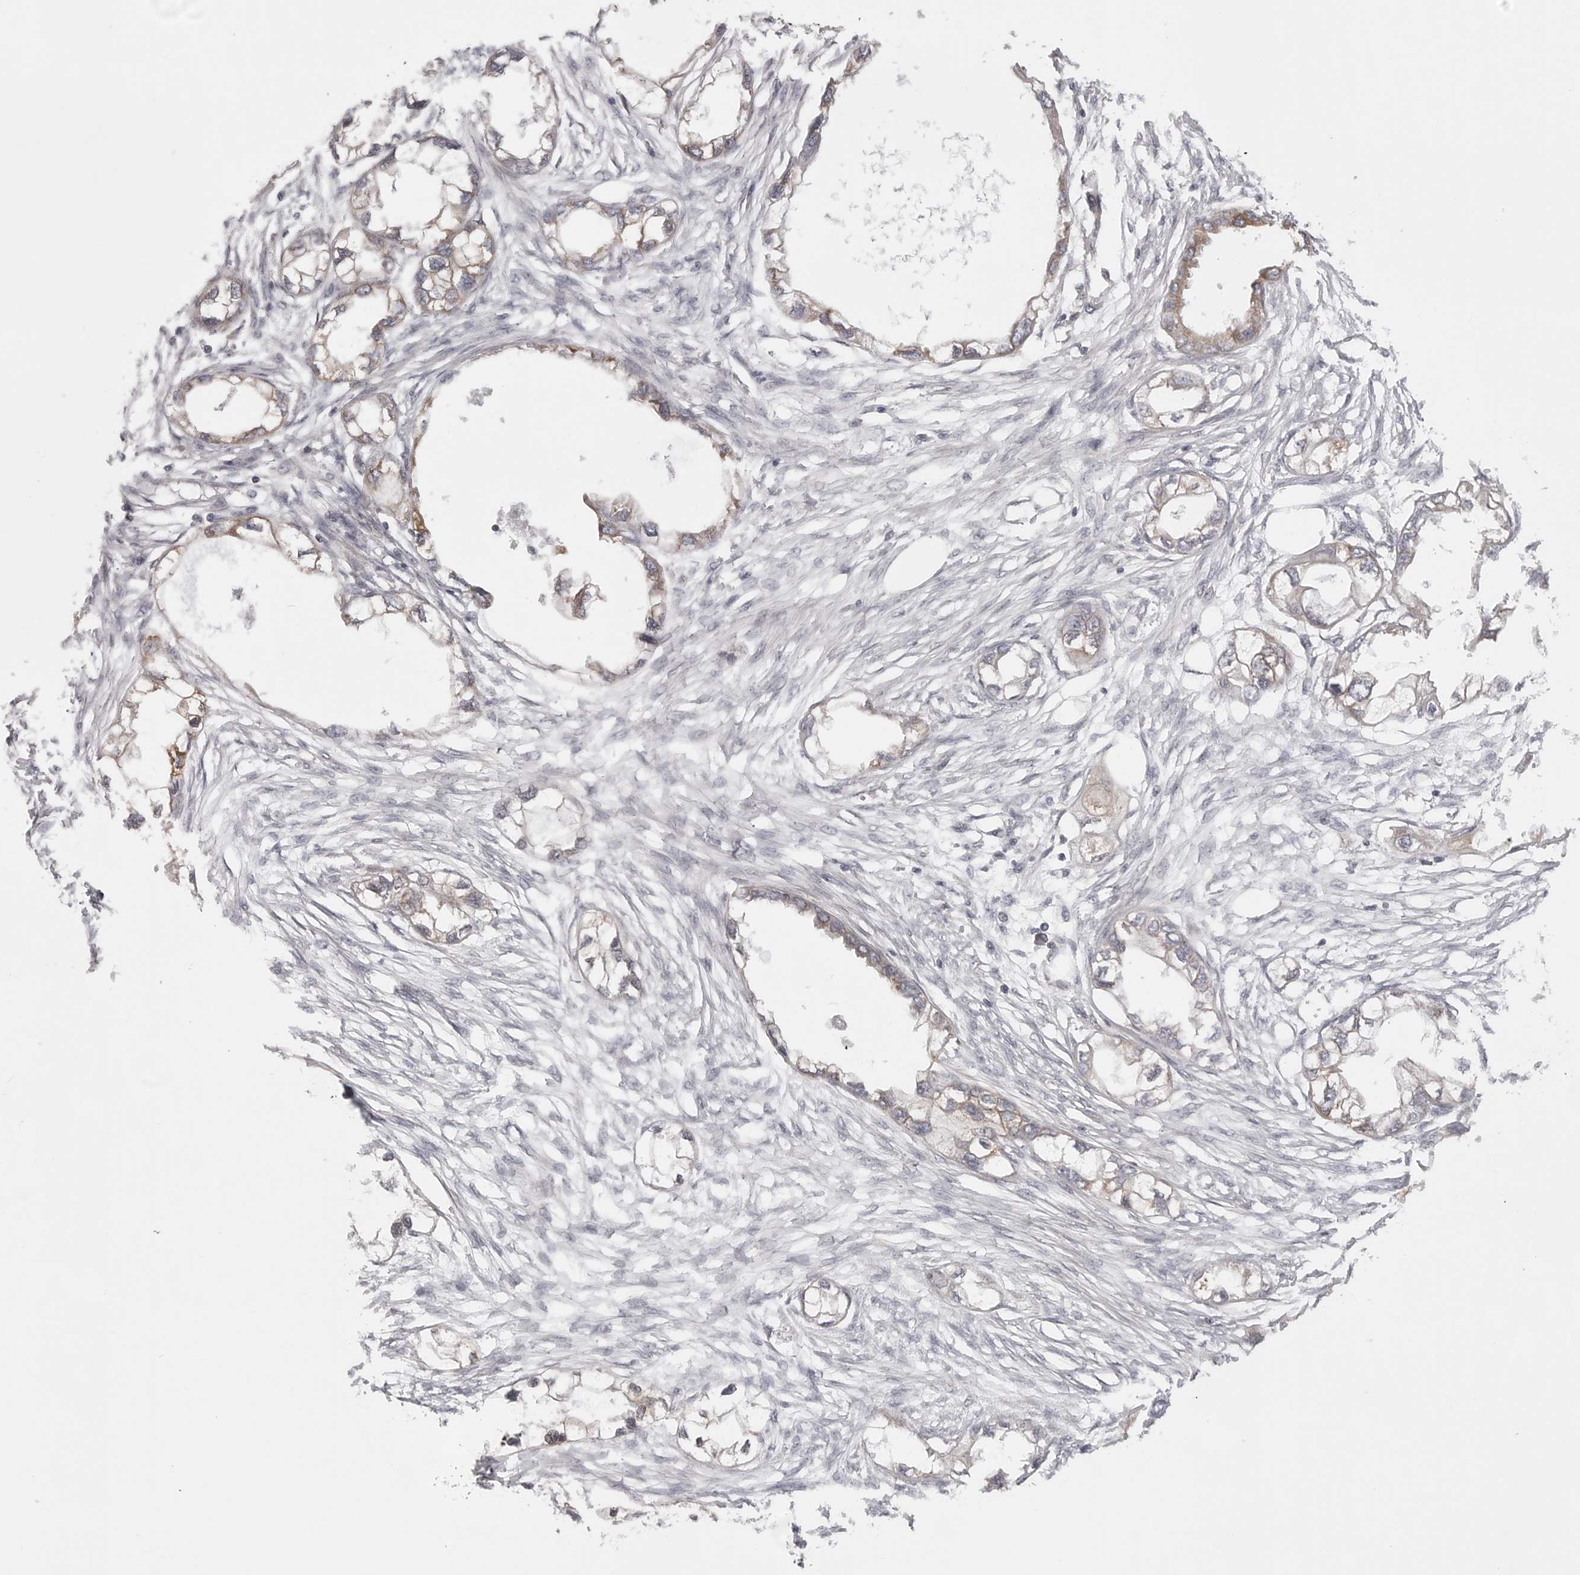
{"staining": {"intensity": "weak", "quantity": "25%-75%", "location": "cytoplasmic/membranous"}, "tissue": "endometrial cancer", "cell_type": "Tumor cells", "image_type": "cancer", "snomed": [{"axis": "morphology", "description": "Adenocarcinoma, NOS"}, {"axis": "morphology", "description": "Adenocarcinoma, metastatic, NOS"}, {"axis": "topography", "description": "Adipose tissue"}, {"axis": "topography", "description": "Endometrium"}], "caption": "Immunohistochemistry staining of endometrial cancer, which exhibits low levels of weak cytoplasmic/membranous positivity in about 25%-75% of tumor cells indicating weak cytoplasmic/membranous protein staining. The staining was performed using DAB (3,3'-diaminobenzidine) (brown) for protein detection and nuclei were counterstained in hematoxylin (blue).", "gene": "CERS2", "patient": {"sex": "female", "age": 67}}